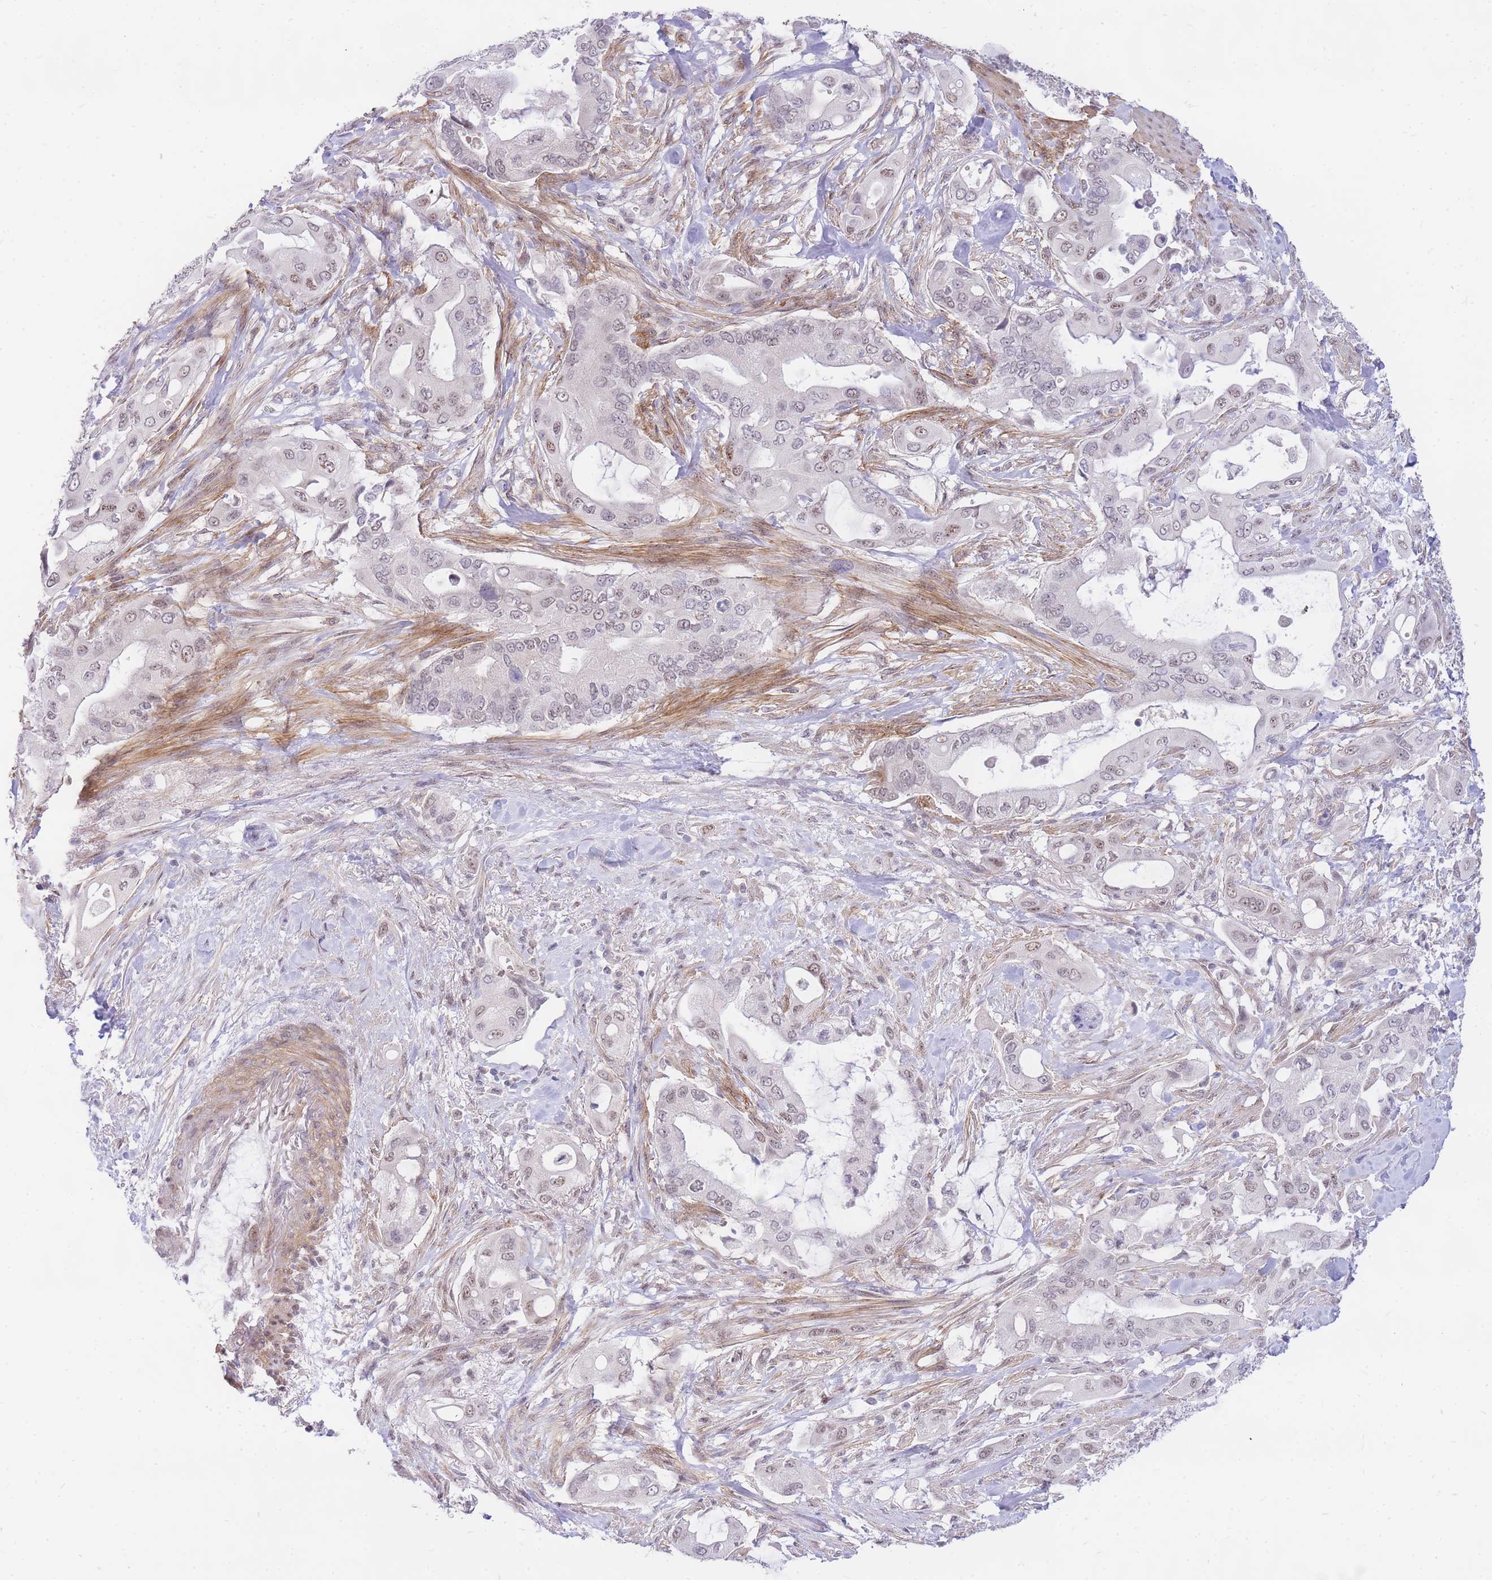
{"staining": {"intensity": "moderate", "quantity": "<25%", "location": "nuclear"}, "tissue": "pancreatic cancer", "cell_type": "Tumor cells", "image_type": "cancer", "snomed": [{"axis": "morphology", "description": "Adenocarcinoma, NOS"}, {"axis": "topography", "description": "Pancreas"}], "caption": "Approximately <25% of tumor cells in pancreatic adenocarcinoma exhibit moderate nuclear protein staining as visualized by brown immunohistochemical staining.", "gene": "TLE2", "patient": {"sex": "male", "age": 57}}